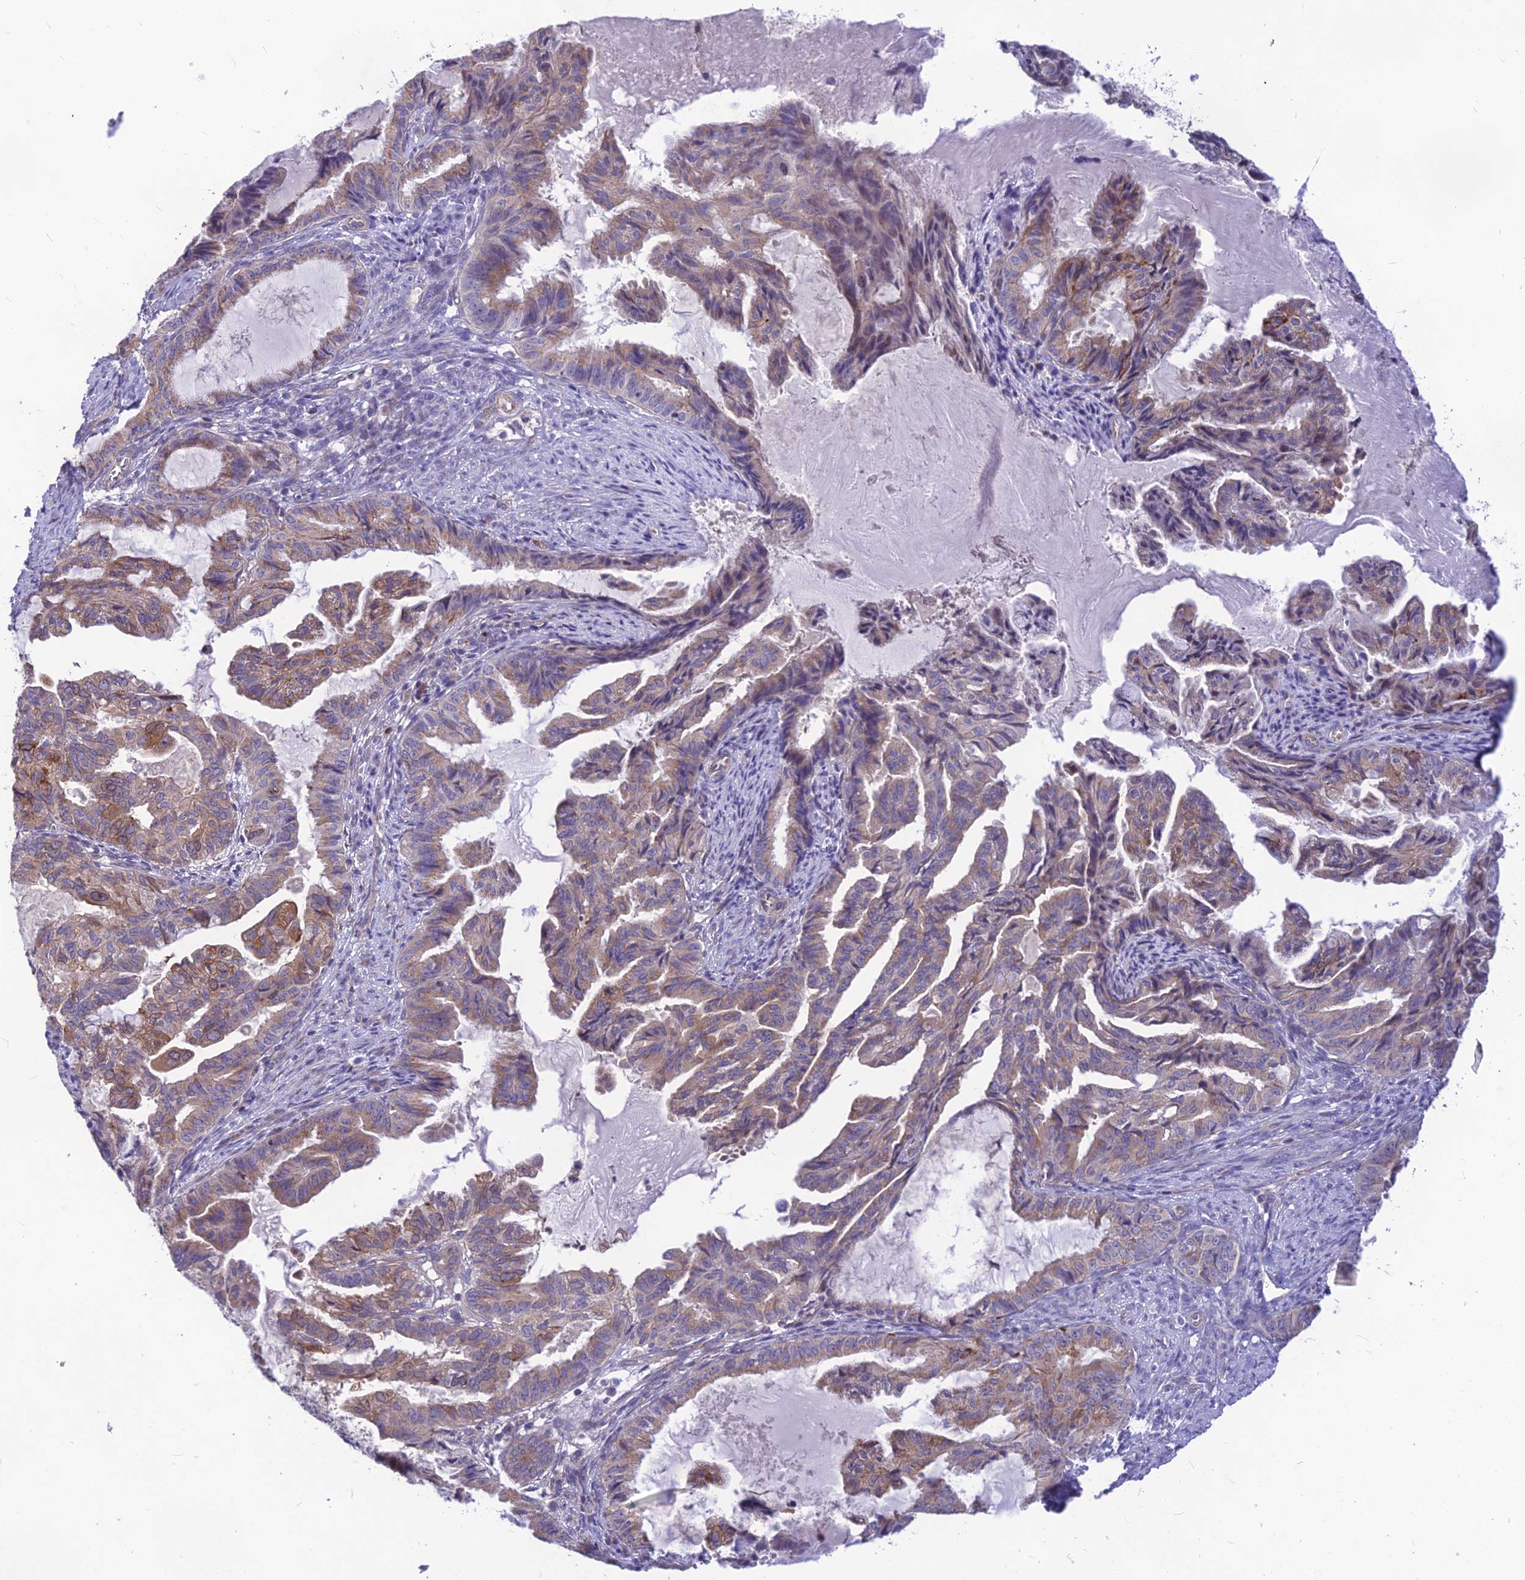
{"staining": {"intensity": "weak", "quantity": ">75%", "location": "cytoplasmic/membranous"}, "tissue": "endometrial cancer", "cell_type": "Tumor cells", "image_type": "cancer", "snomed": [{"axis": "morphology", "description": "Adenocarcinoma, NOS"}, {"axis": "topography", "description": "Endometrium"}], "caption": "Adenocarcinoma (endometrial) stained for a protein shows weak cytoplasmic/membranous positivity in tumor cells. Ihc stains the protein in brown and the nuclei are stained blue.", "gene": "PTCD2", "patient": {"sex": "female", "age": 86}}